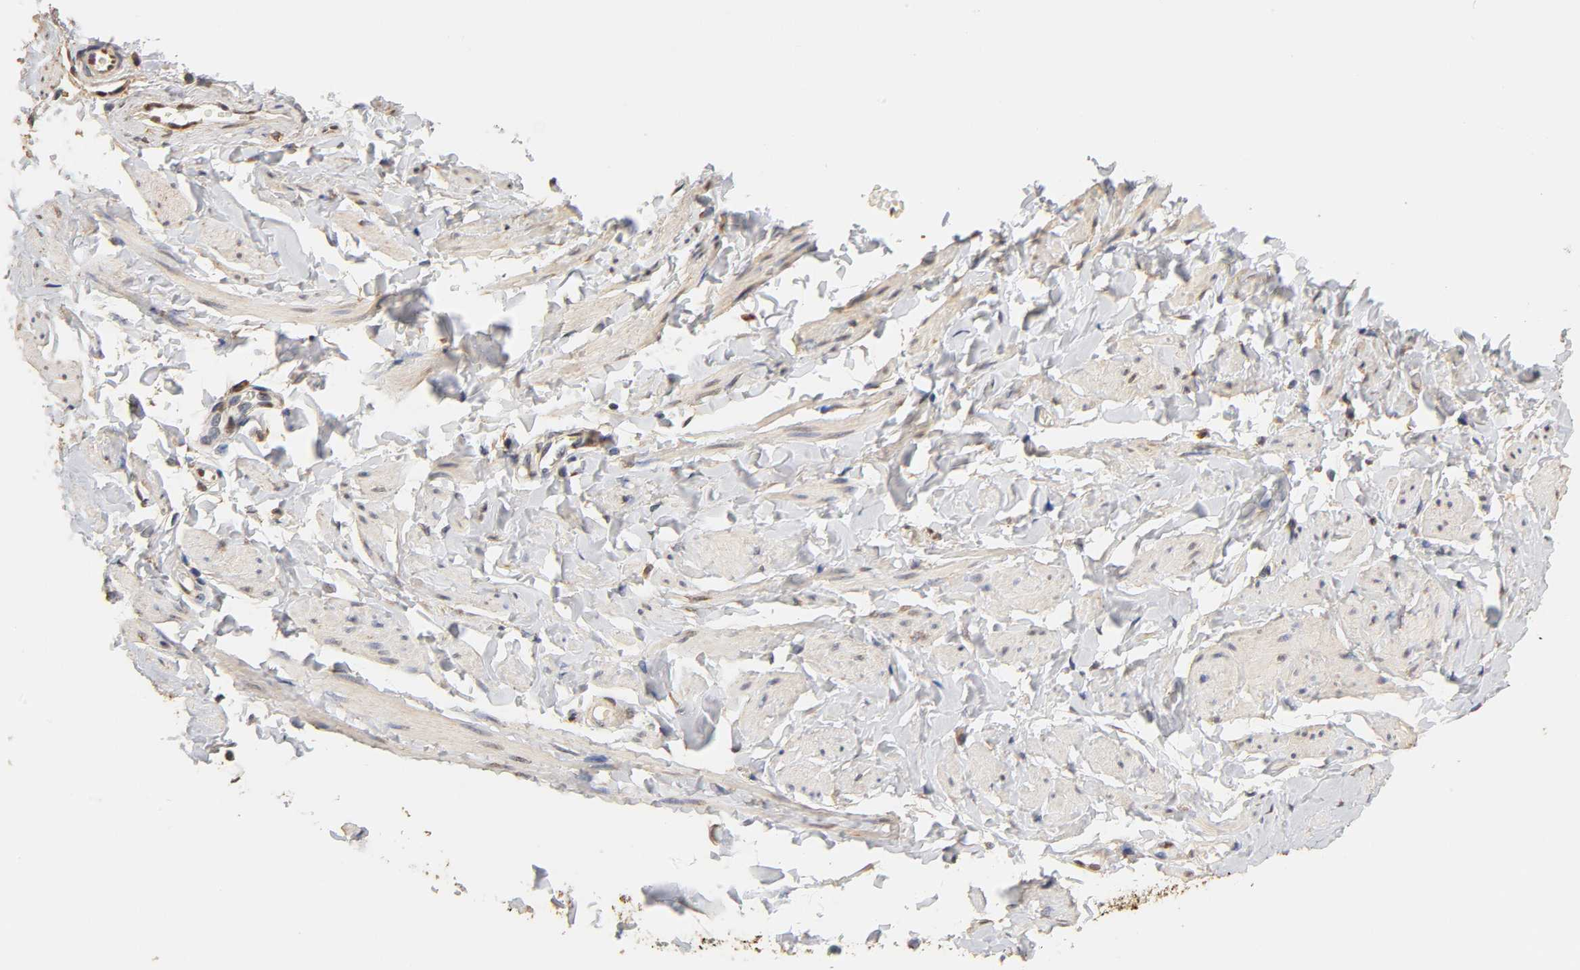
{"staining": {"intensity": "weak", "quantity": "<25%", "location": "cytoplasmic/membranous"}, "tissue": "vagina", "cell_type": "Squamous epithelial cells", "image_type": "normal", "snomed": [{"axis": "morphology", "description": "Normal tissue, NOS"}, {"axis": "topography", "description": "Vagina"}], "caption": "Immunohistochemistry histopathology image of benign human vagina stained for a protein (brown), which displays no staining in squamous epithelial cells. (Stains: DAB (3,3'-diaminobenzidine) immunohistochemistry (IHC) with hematoxylin counter stain, Microscopy: brightfield microscopy at high magnification).", "gene": "PKN1", "patient": {"sex": "female", "age": 55}}